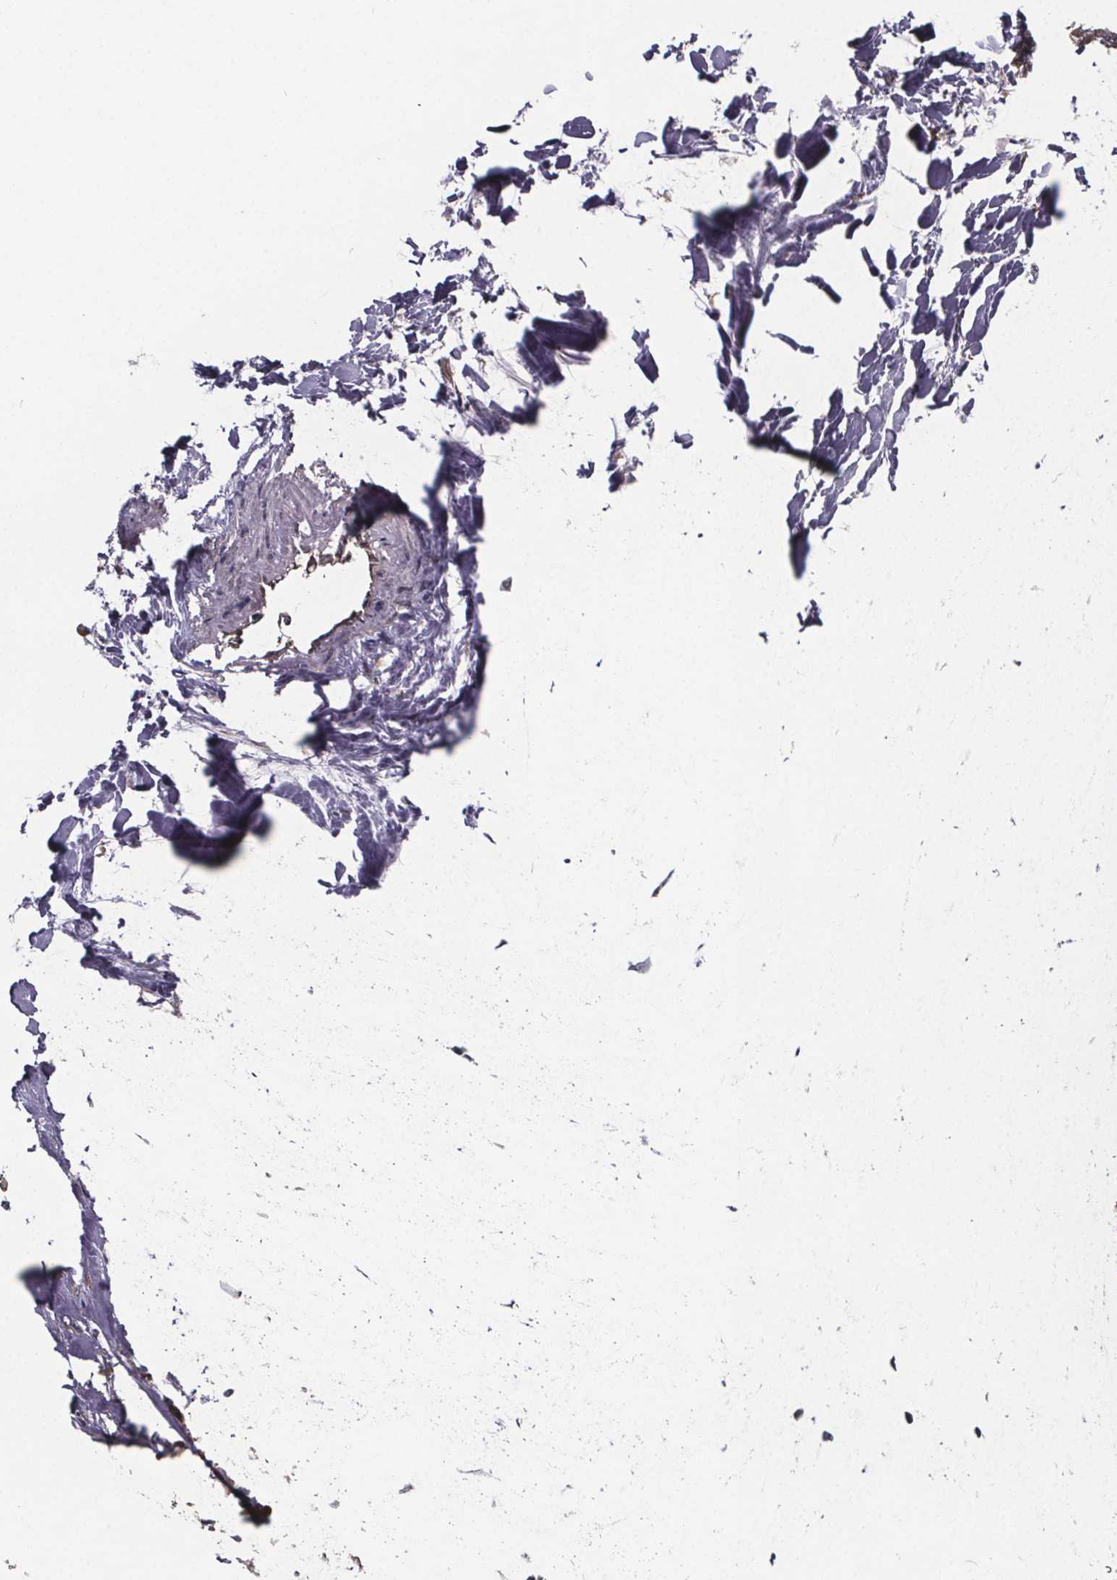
{"staining": {"intensity": "weak", "quantity": ">75%", "location": "cytoplasmic/membranous"}, "tissue": "colorectal cancer", "cell_type": "Tumor cells", "image_type": "cancer", "snomed": [{"axis": "morphology", "description": "Adenocarcinoma, NOS"}, {"axis": "topography", "description": "Colon"}, {"axis": "topography", "description": "Rectum"}], "caption": "Immunohistochemical staining of colorectal cancer demonstrates low levels of weak cytoplasmic/membranous protein positivity in approximately >75% of tumor cells. Using DAB (brown) and hematoxylin (blue) stains, captured at high magnification using brightfield microscopy.", "gene": "SAT1", "patient": {"sex": "male", "age": 57}}